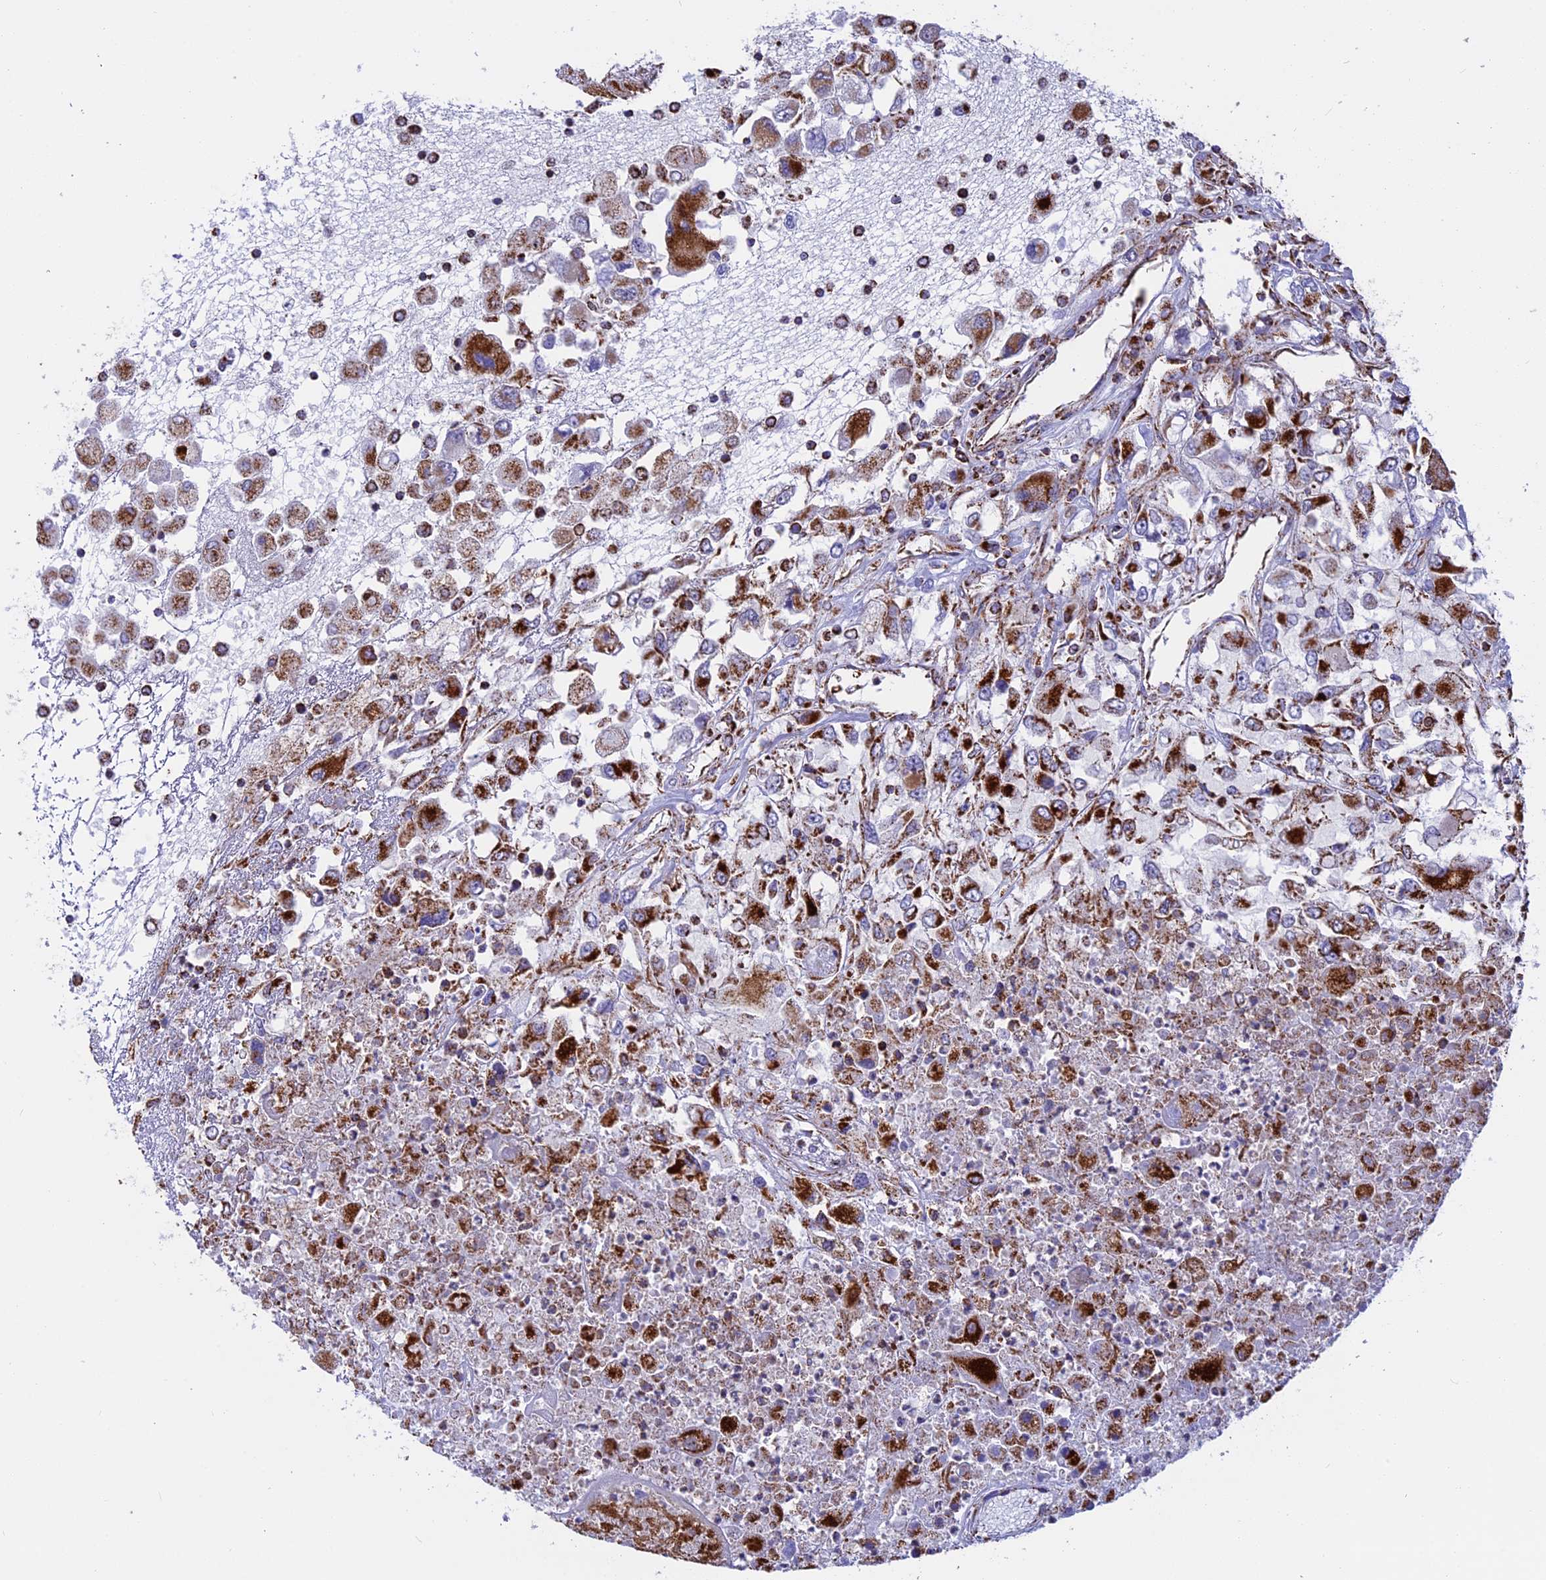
{"staining": {"intensity": "strong", "quantity": ">75%", "location": "cytoplasmic/membranous"}, "tissue": "renal cancer", "cell_type": "Tumor cells", "image_type": "cancer", "snomed": [{"axis": "morphology", "description": "Adenocarcinoma, NOS"}, {"axis": "topography", "description": "Kidney"}], "caption": "A photomicrograph of renal adenocarcinoma stained for a protein exhibits strong cytoplasmic/membranous brown staining in tumor cells.", "gene": "UQCRB", "patient": {"sex": "female", "age": 52}}